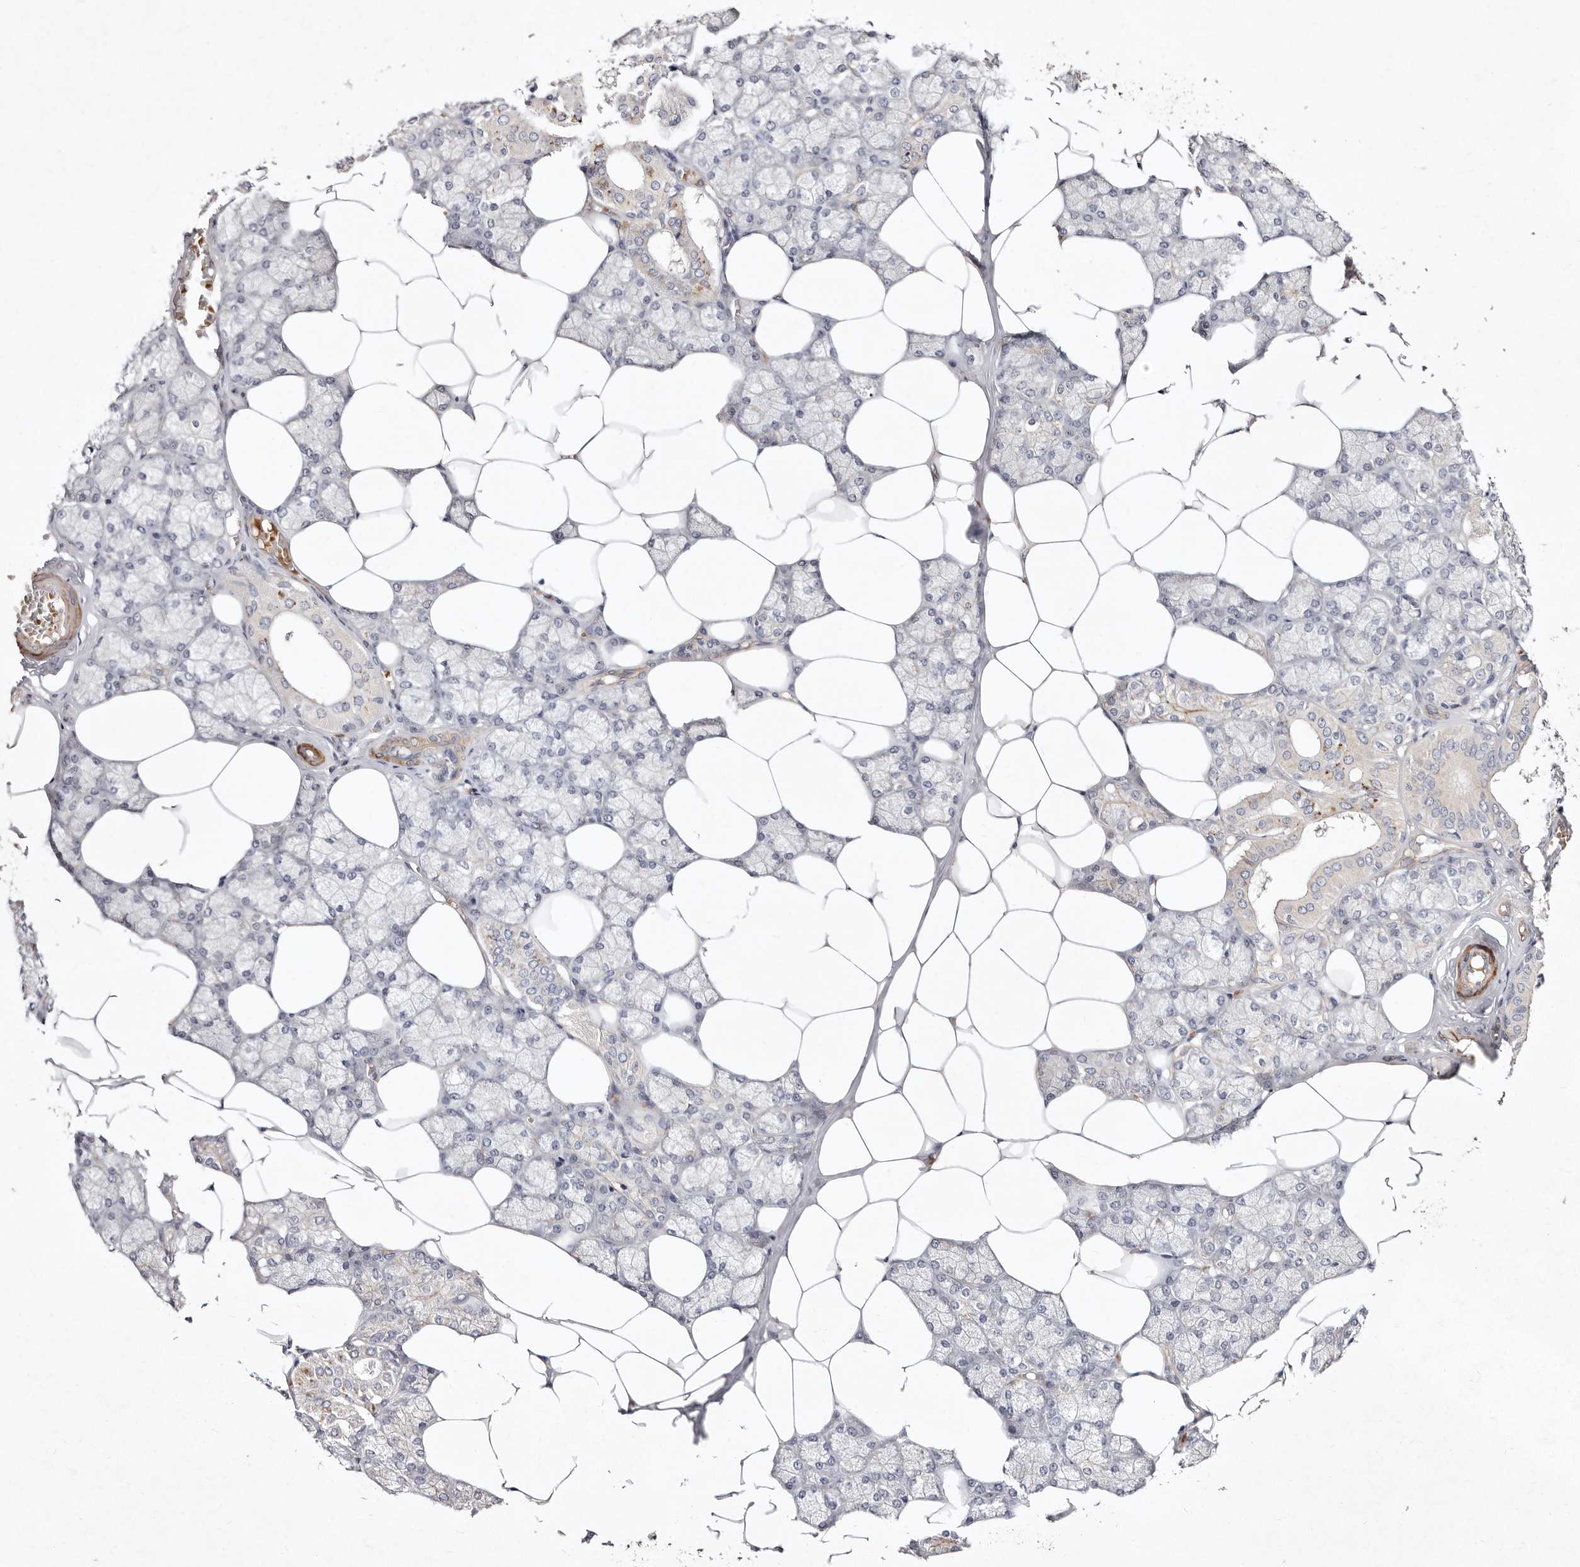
{"staining": {"intensity": "negative", "quantity": "none", "location": "none"}, "tissue": "salivary gland", "cell_type": "Glandular cells", "image_type": "normal", "snomed": [{"axis": "morphology", "description": "Normal tissue, NOS"}, {"axis": "topography", "description": "Salivary gland"}], "caption": "An IHC histopathology image of benign salivary gland is shown. There is no staining in glandular cells of salivary gland. (DAB (3,3'-diaminobenzidine) immunohistochemistry (IHC) with hematoxylin counter stain).", "gene": "MTMR11", "patient": {"sex": "male", "age": 62}}